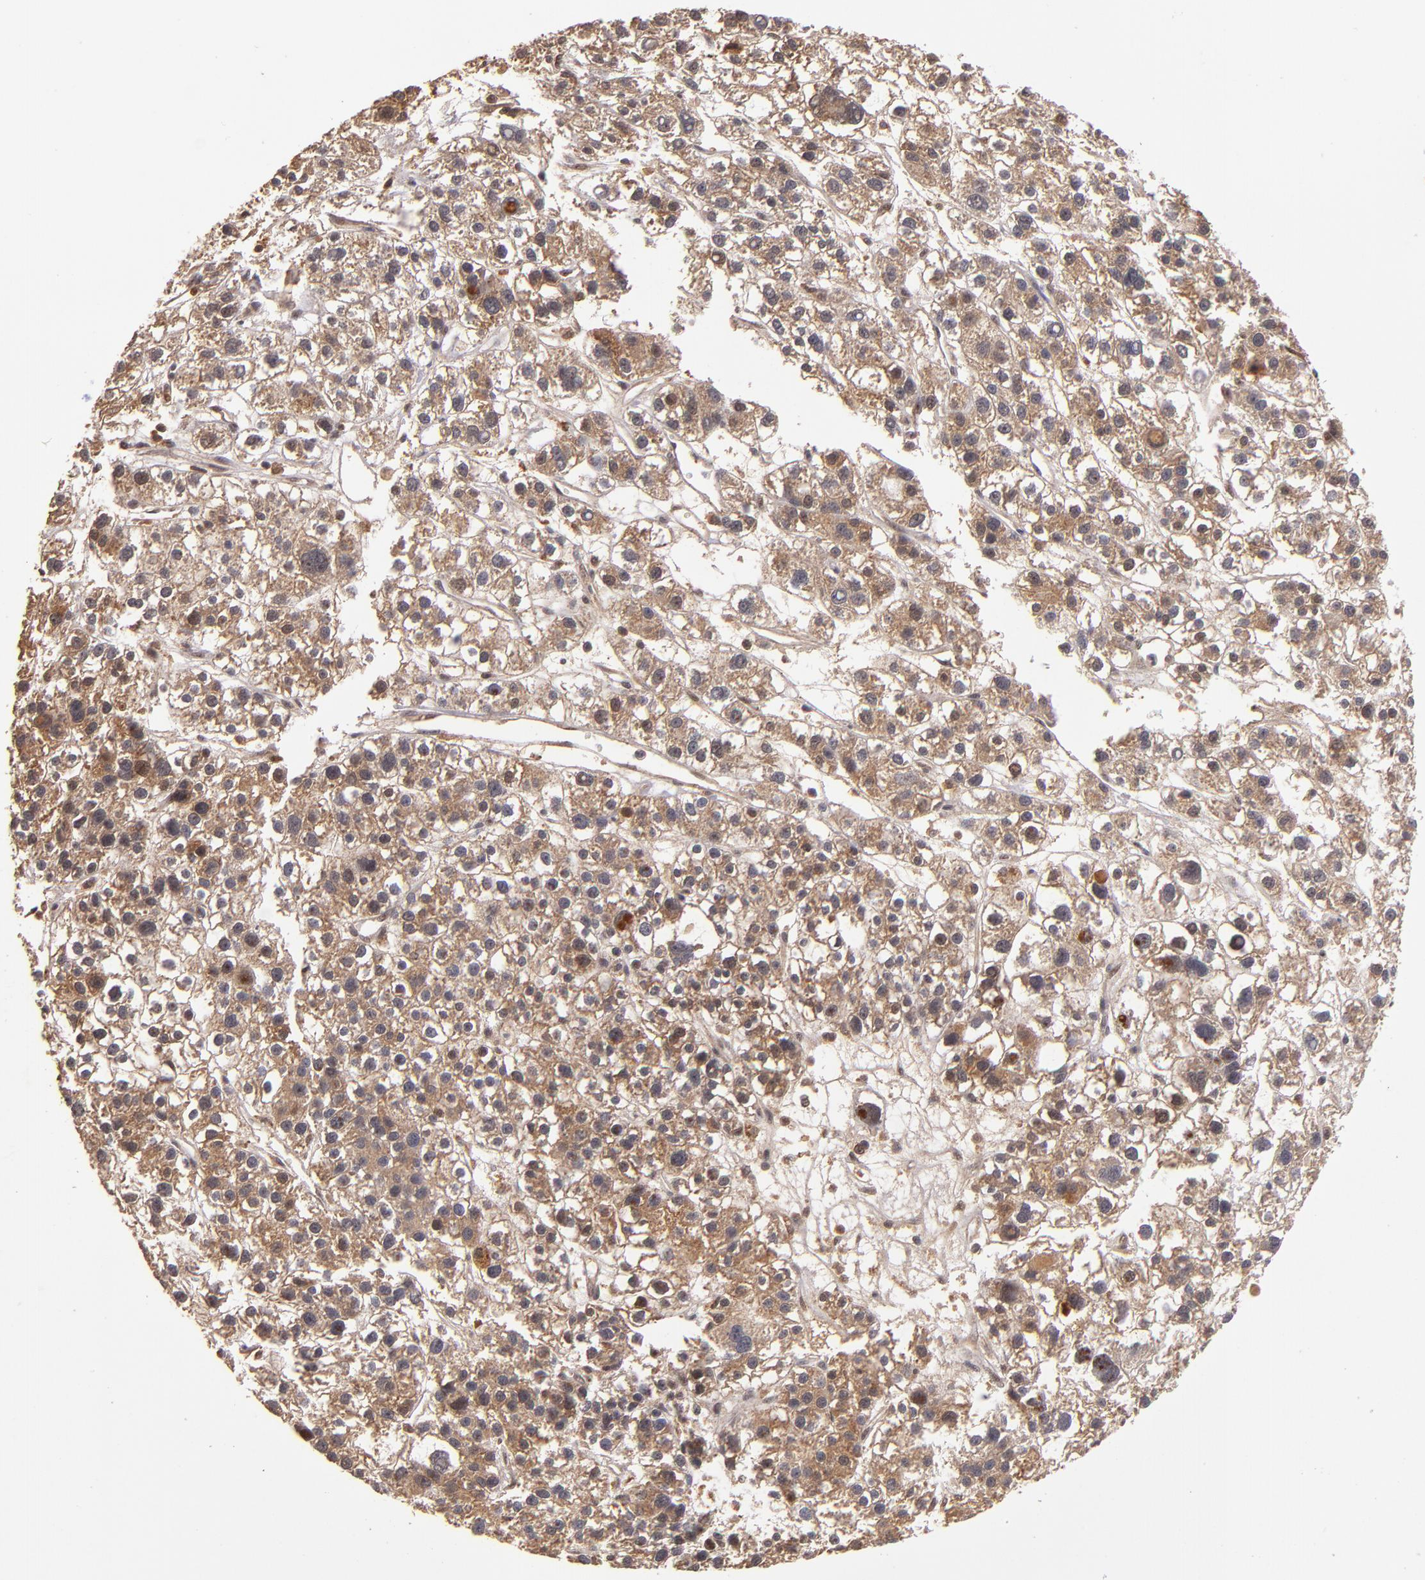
{"staining": {"intensity": "moderate", "quantity": ">75%", "location": "cytoplasmic/membranous"}, "tissue": "liver cancer", "cell_type": "Tumor cells", "image_type": "cancer", "snomed": [{"axis": "morphology", "description": "Carcinoma, Hepatocellular, NOS"}, {"axis": "topography", "description": "Liver"}], "caption": "The micrograph reveals immunohistochemical staining of hepatocellular carcinoma (liver). There is moderate cytoplasmic/membranous staining is identified in about >75% of tumor cells.", "gene": "RIOK3", "patient": {"sex": "female", "age": 85}}